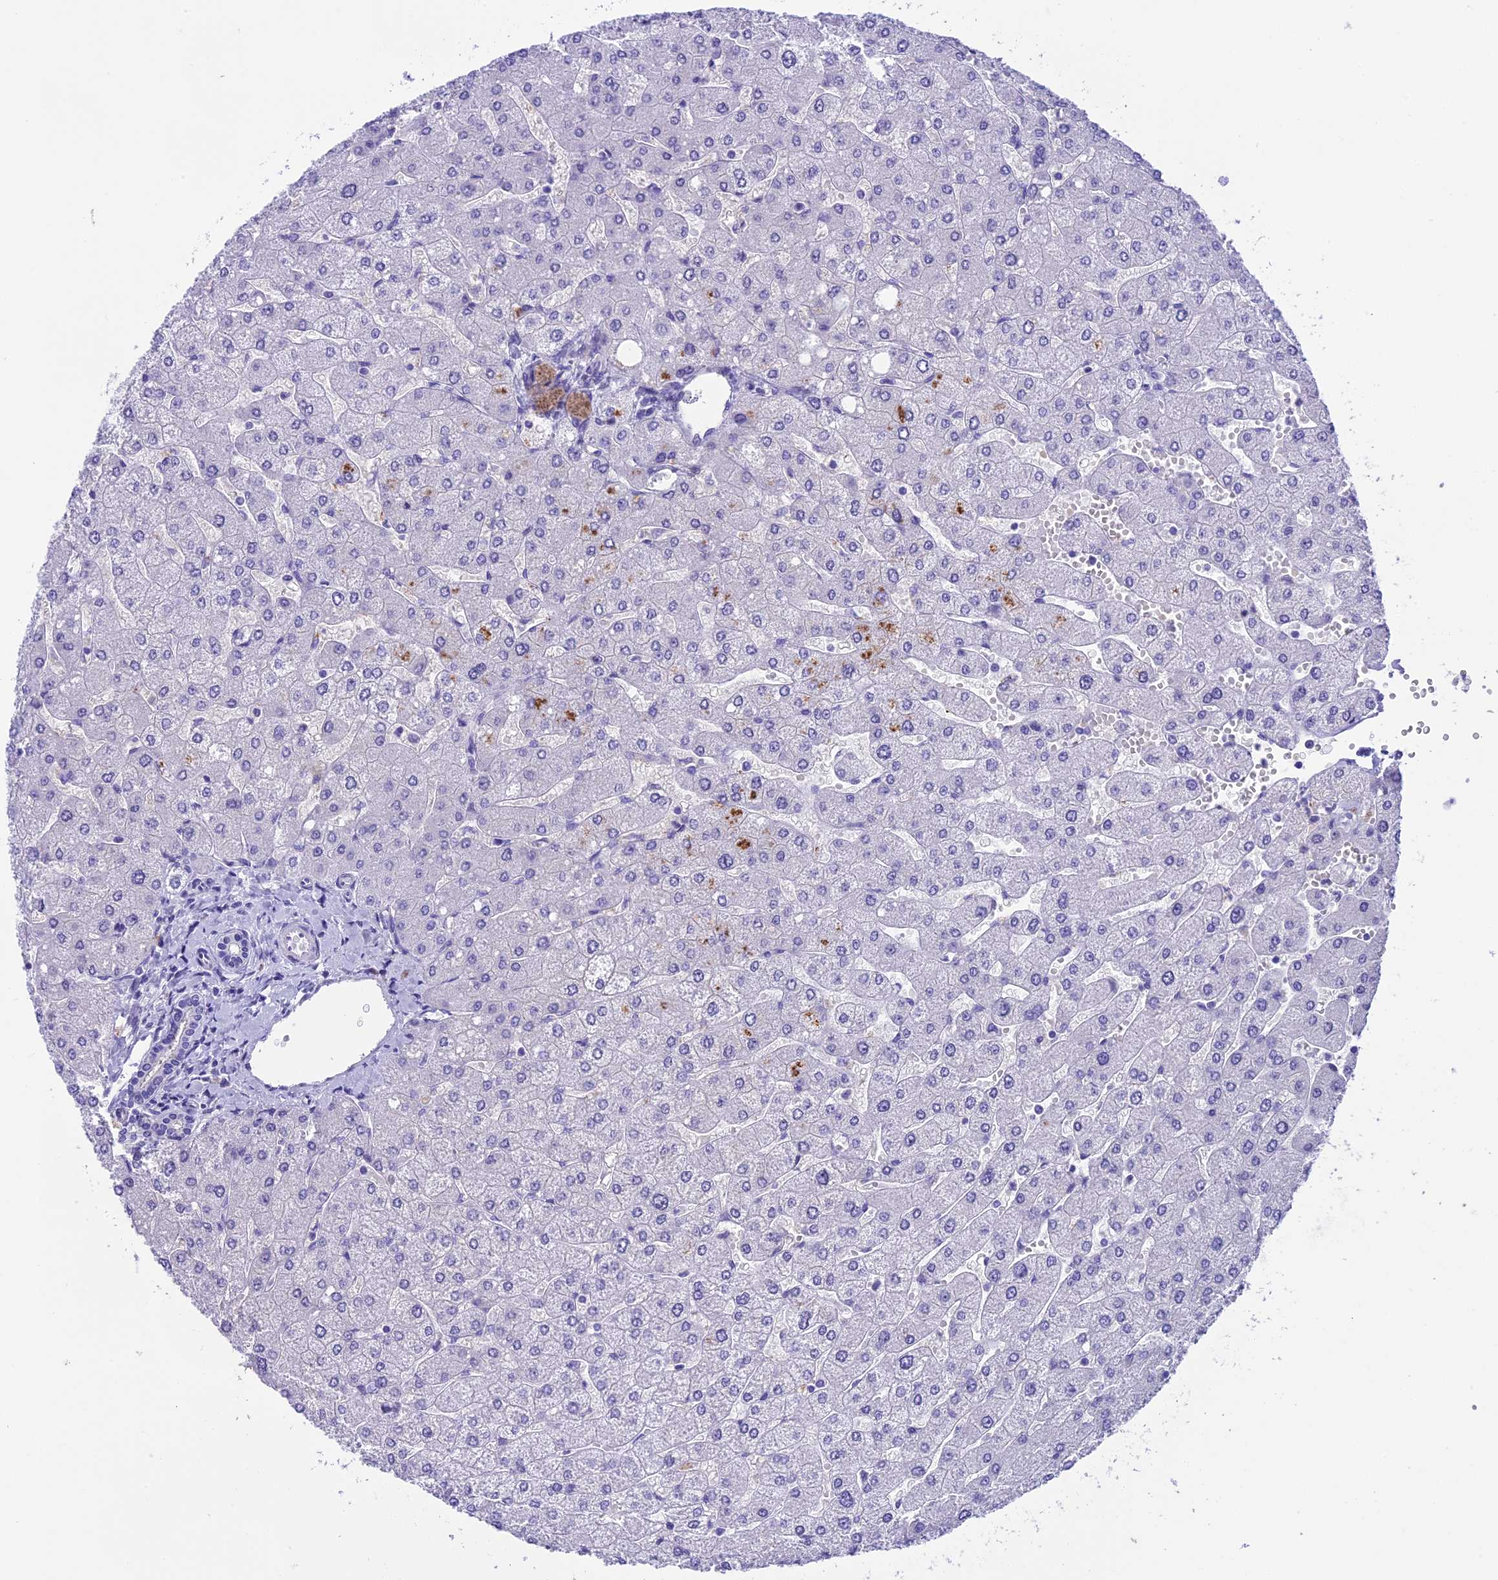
{"staining": {"intensity": "negative", "quantity": "none", "location": "none"}, "tissue": "liver", "cell_type": "Cholangiocytes", "image_type": "normal", "snomed": [{"axis": "morphology", "description": "Normal tissue, NOS"}, {"axis": "topography", "description": "Liver"}], "caption": "Cholangiocytes show no significant protein positivity in unremarkable liver. (Brightfield microscopy of DAB immunohistochemistry at high magnification).", "gene": "PRR15", "patient": {"sex": "male", "age": 55}}